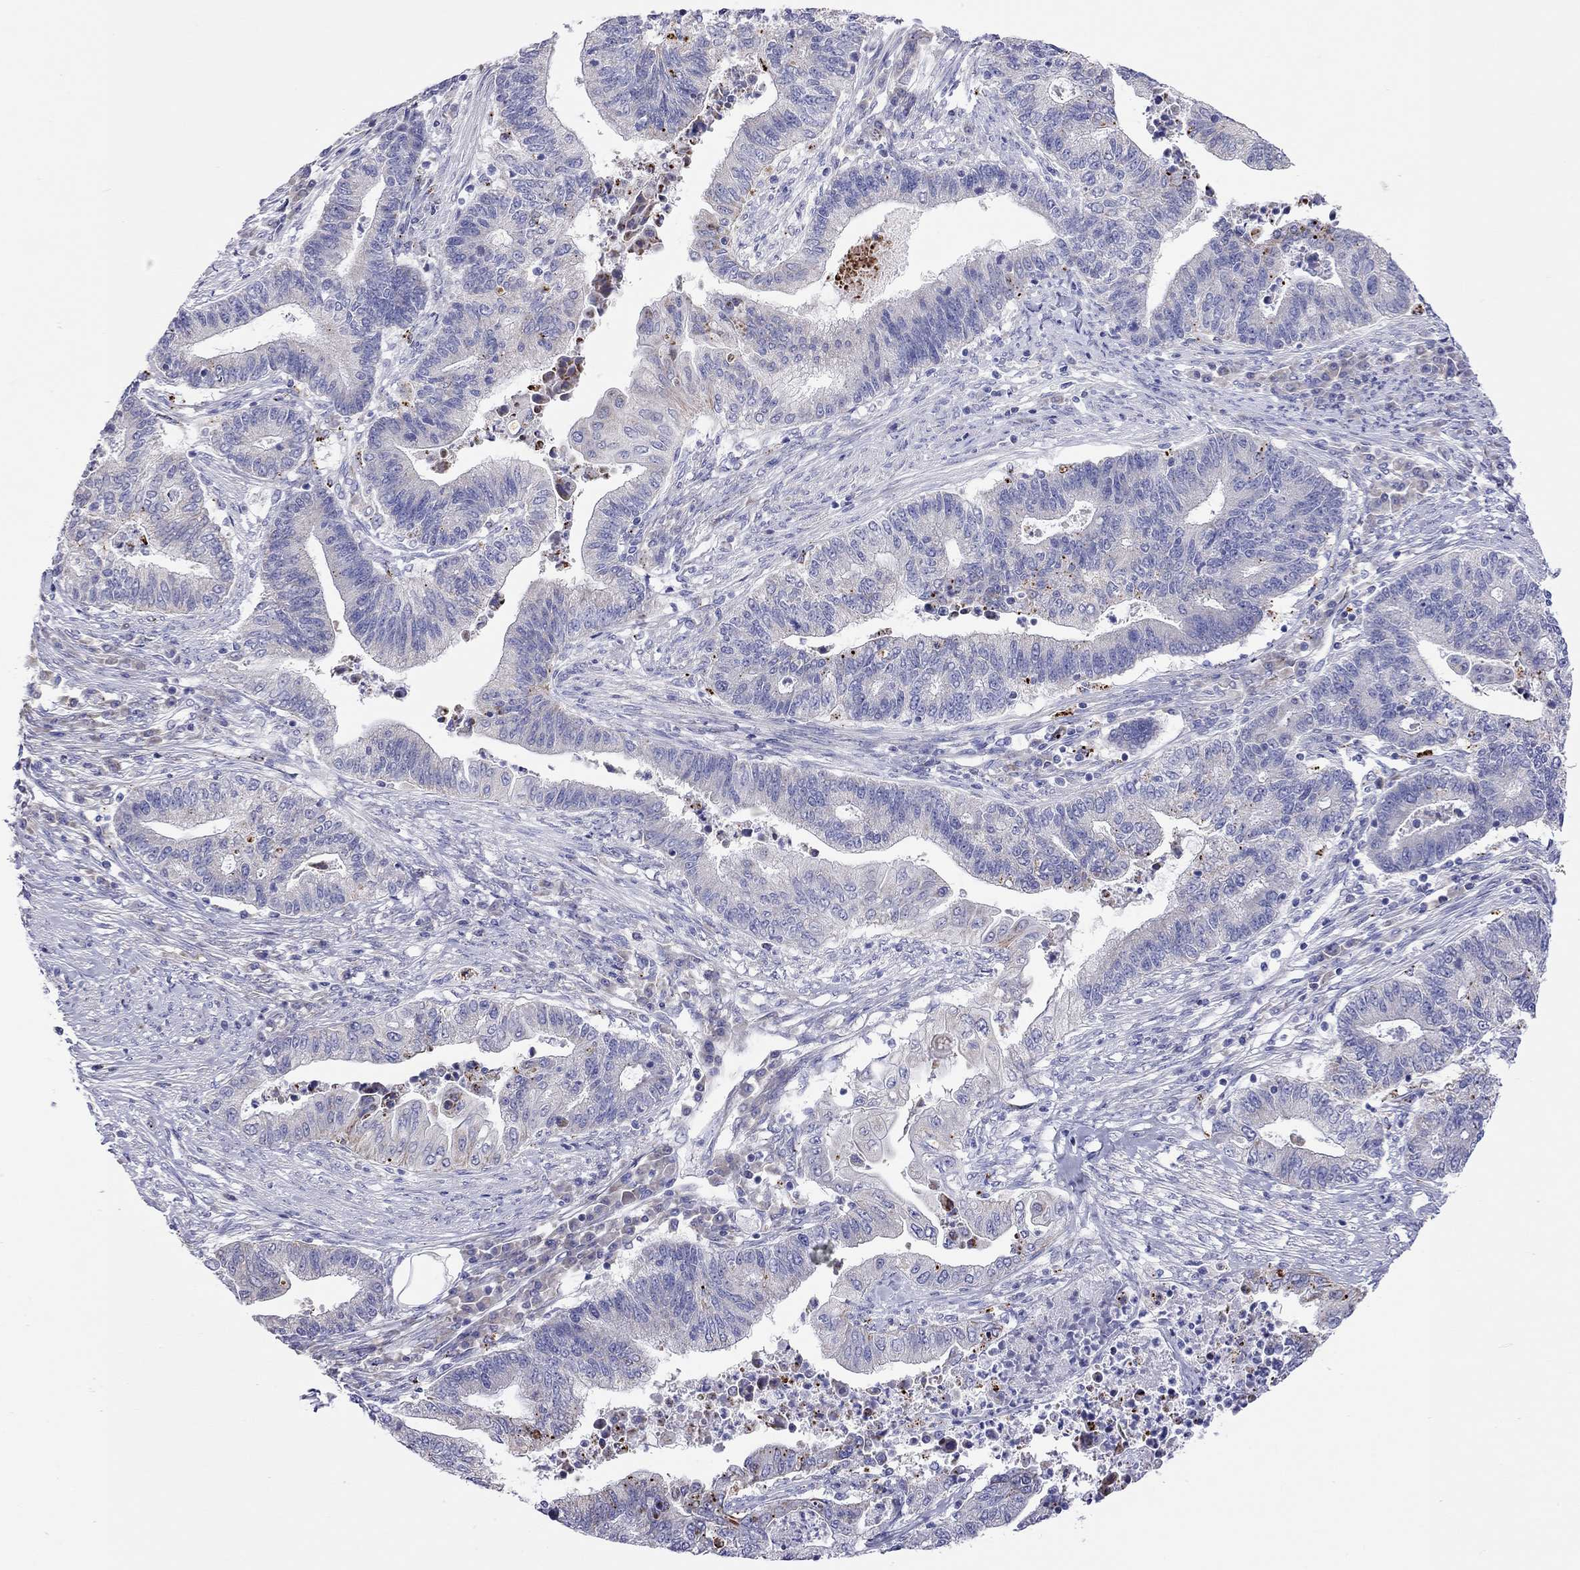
{"staining": {"intensity": "negative", "quantity": "none", "location": "none"}, "tissue": "endometrial cancer", "cell_type": "Tumor cells", "image_type": "cancer", "snomed": [{"axis": "morphology", "description": "Adenocarcinoma, NOS"}, {"axis": "topography", "description": "Uterus"}, {"axis": "topography", "description": "Endometrium"}], "caption": "Tumor cells show no significant positivity in endometrial cancer (adenocarcinoma).", "gene": "COL9A1", "patient": {"sex": "female", "age": 54}}